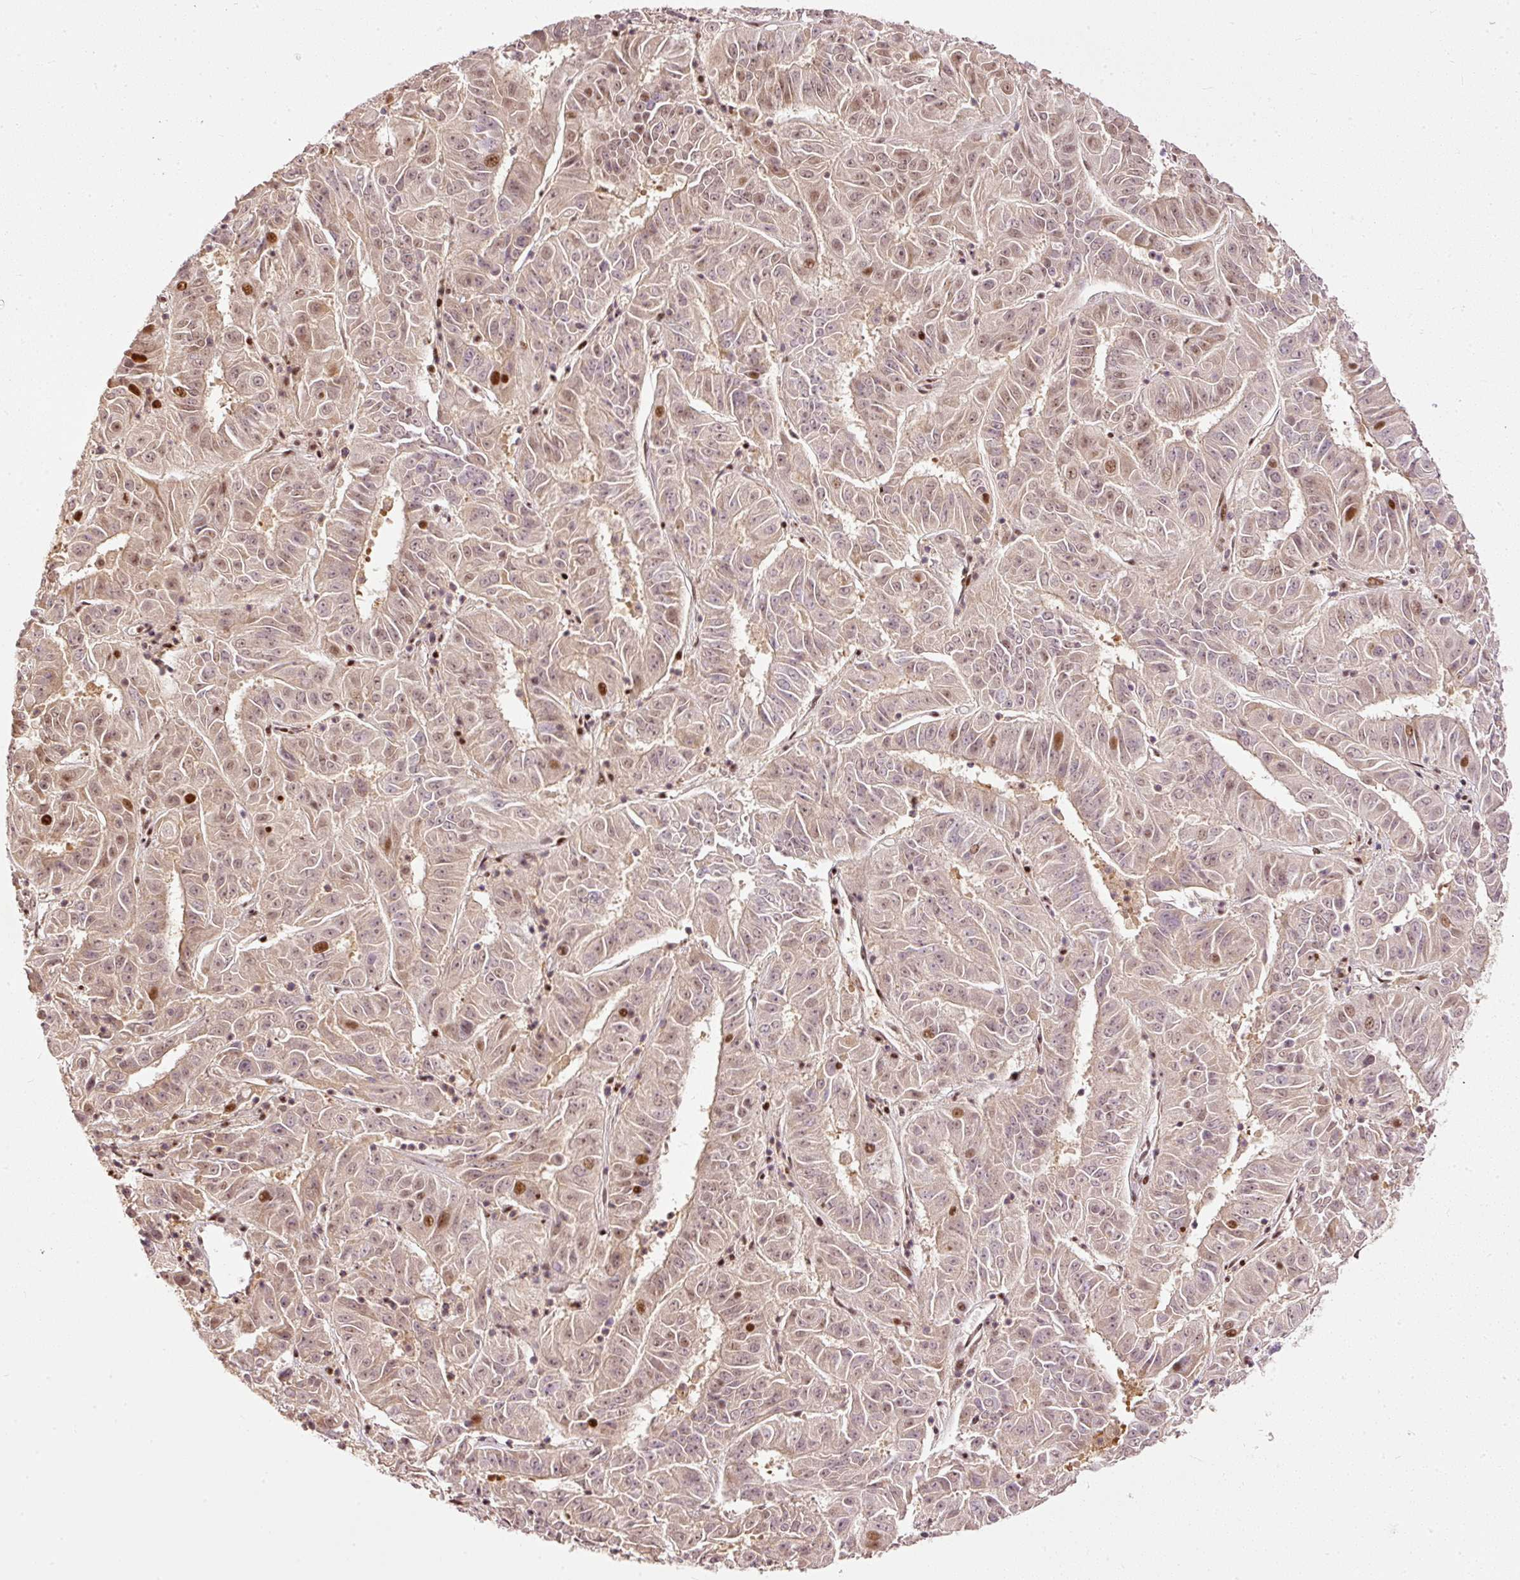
{"staining": {"intensity": "moderate", "quantity": "<25%", "location": "nuclear"}, "tissue": "pancreatic cancer", "cell_type": "Tumor cells", "image_type": "cancer", "snomed": [{"axis": "morphology", "description": "Adenocarcinoma, NOS"}, {"axis": "topography", "description": "Pancreas"}], "caption": "Immunohistochemical staining of human pancreatic cancer (adenocarcinoma) exhibits low levels of moderate nuclear protein expression in approximately <25% of tumor cells.", "gene": "ZNF778", "patient": {"sex": "male", "age": 63}}